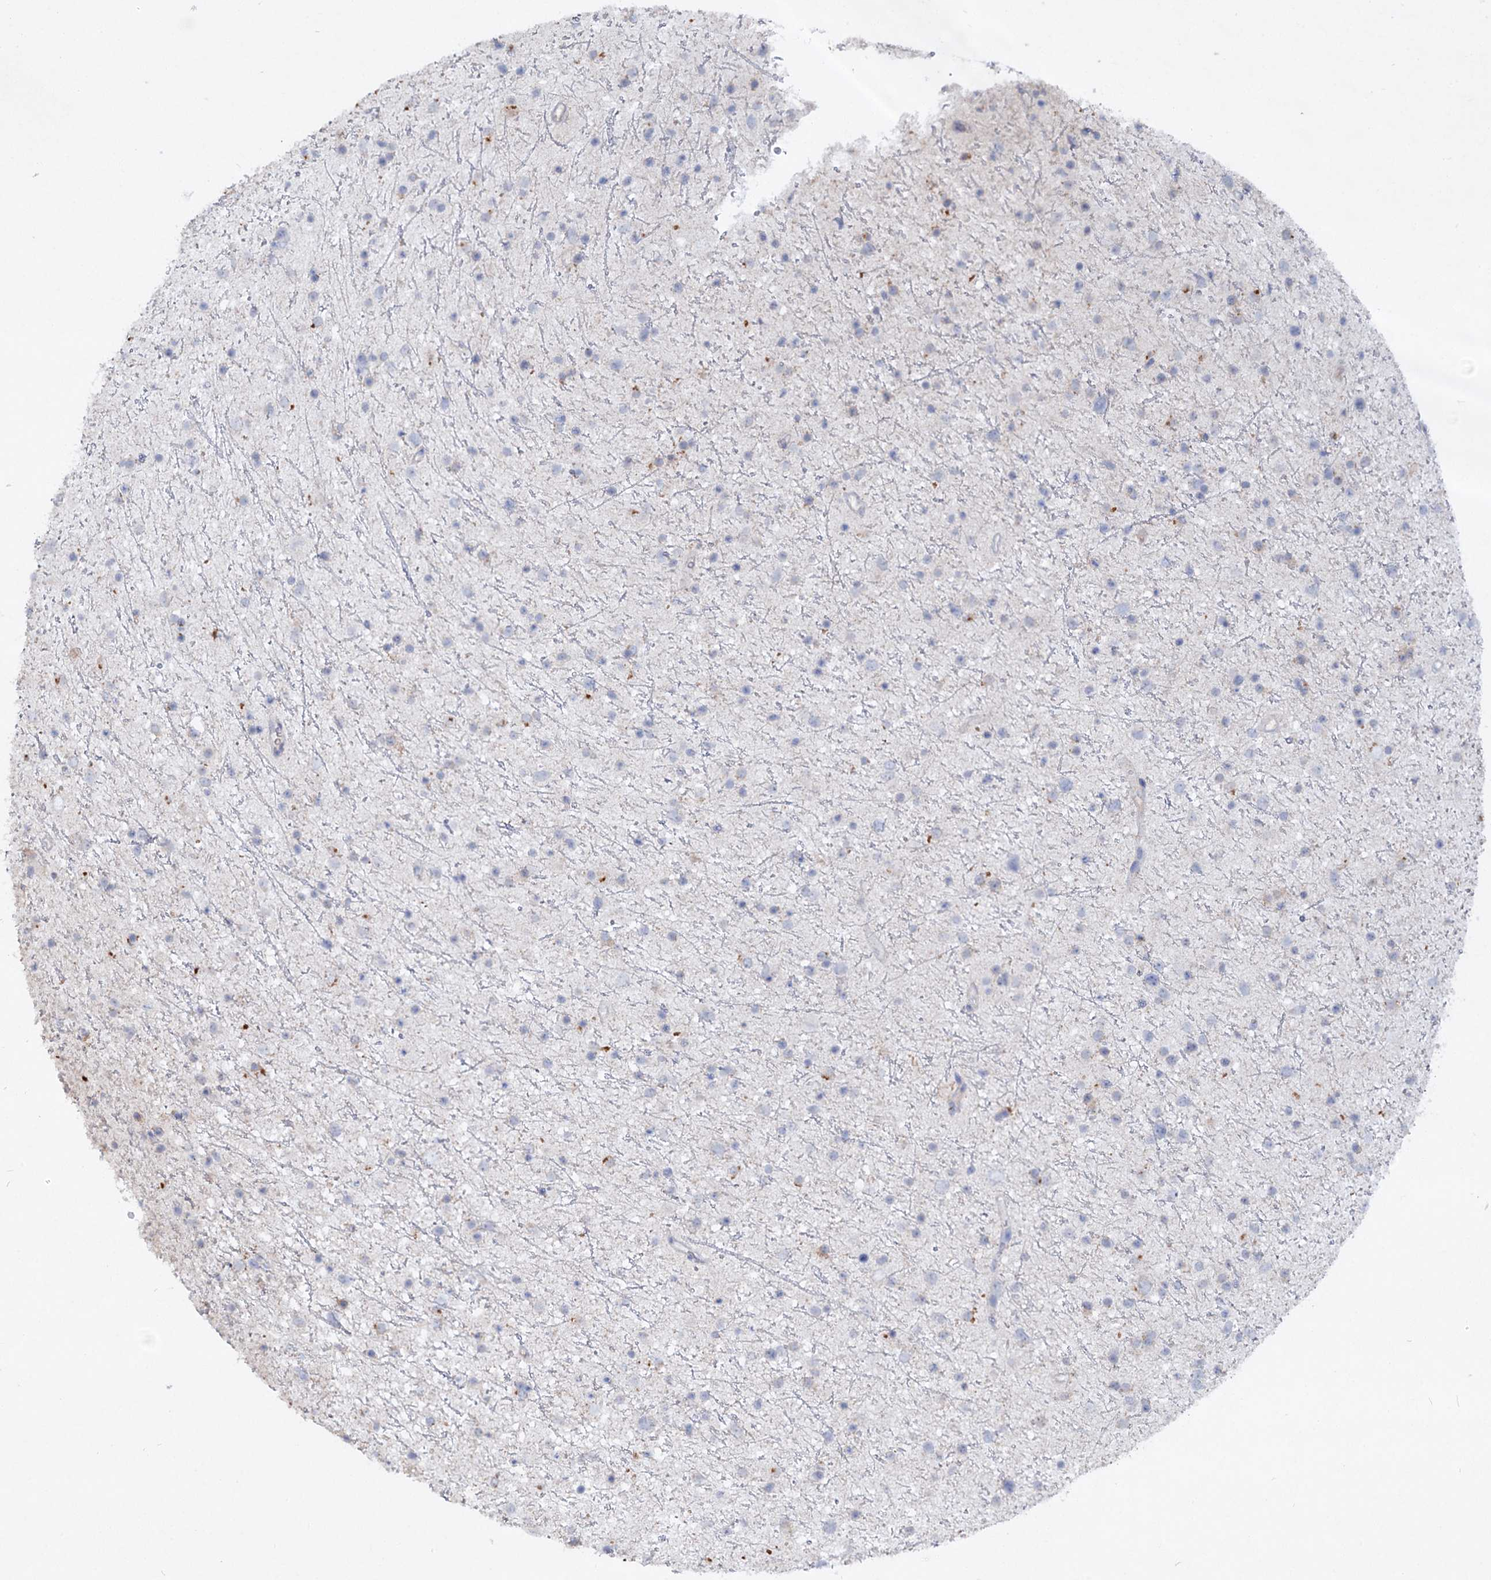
{"staining": {"intensity": "negative", "quantity": "none", "location": "none"}, "tissue": "glioma", "cell_type": "Tumor cells", "image_type": "cancer", "snomed": [{"axis": "morphology", "description": "Glioma, malignant, Low grade"}, {"axis": "topography", "description": "Cerebral cortex"}], "caption": "IHC histopathology image of malignant glioma (low-grade) stained for a protein (brown), which displays no staining in tumor cells.", "gene": "ATP4A", "patient": {"sex": "female", "age": 39}}